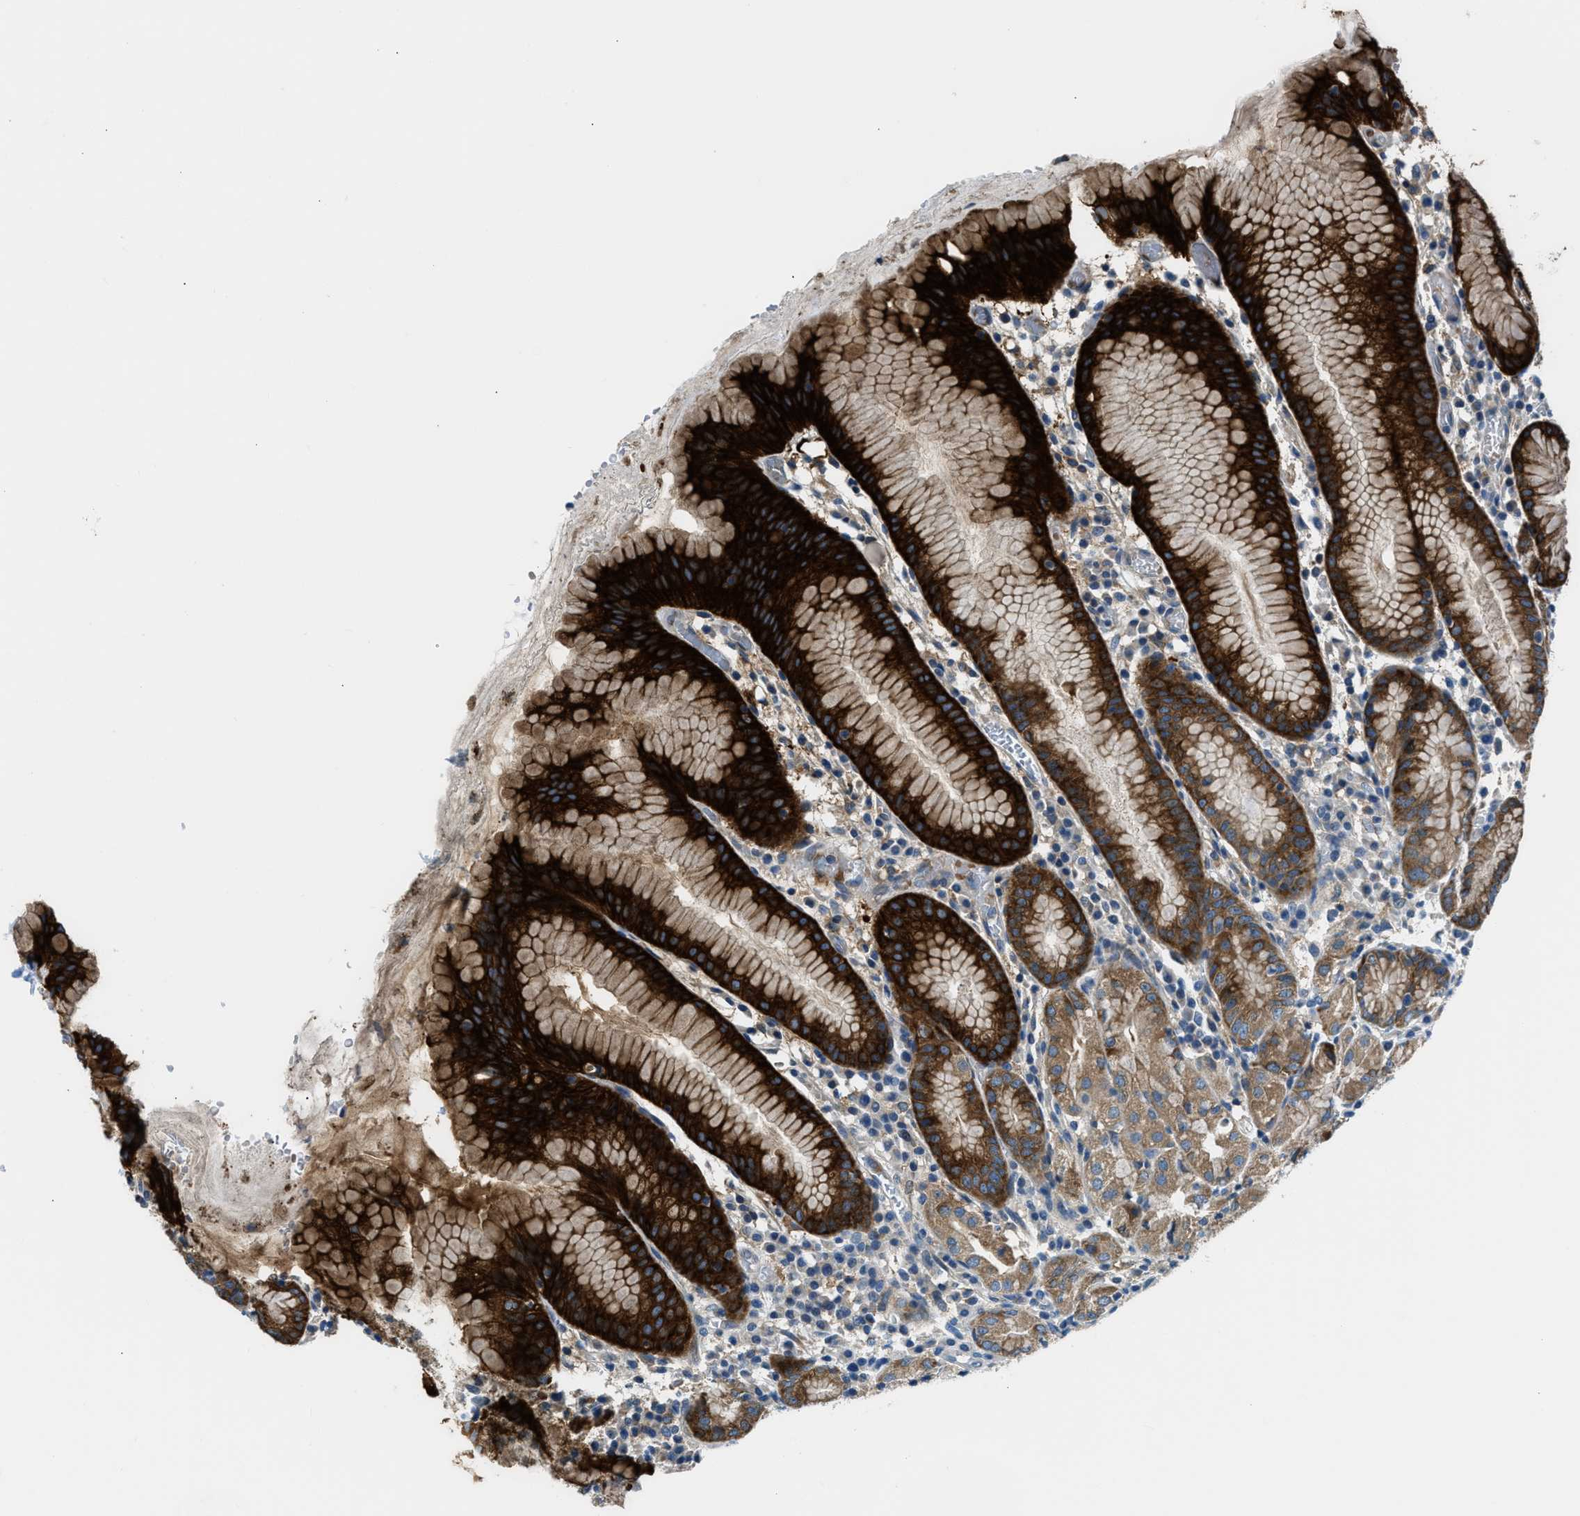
{"staining": {"intensity": "strong", "quantity": ">75%", "location": "cytoplasmic/membranous"}, "tissue": "stomach", "cell_type": "Glandular cells", "image_type": "normal", "snomed": [{"axis": "morphology", "description": "Normal tissue, NOS"}, {"axis": "topography", "description": "Stomach"}, {"axis": "topography", "description": "Stomach, lower"}], "caption": "Protein analysis of normal stomach exhibits strong cytoplasmic/membranous staining in approximately >75% of glandular cells.", "gene": "LPIN2", "patient": {"sex": "female", "age": 75}}